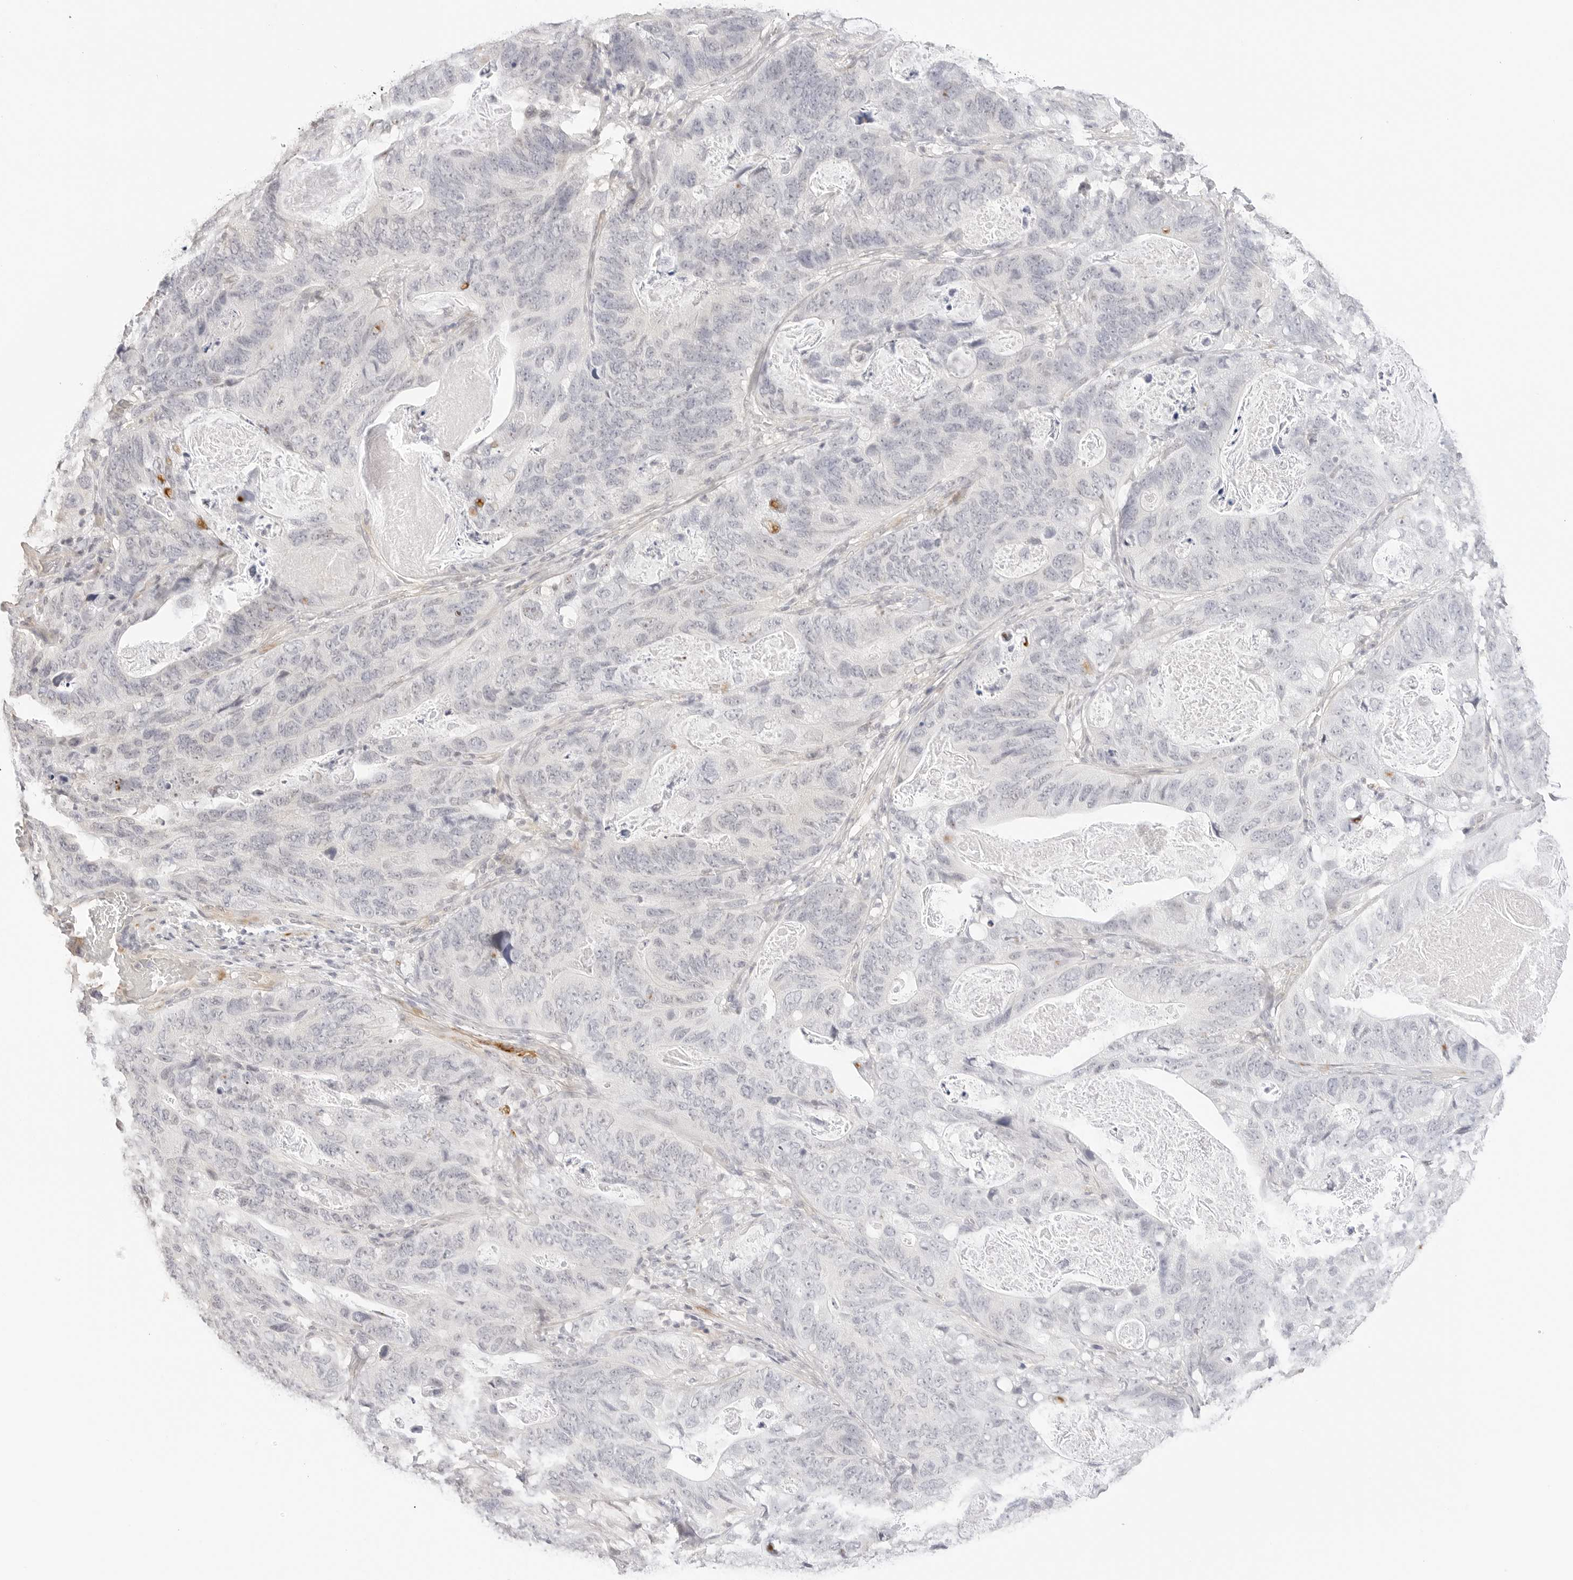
{"staining": {"intensity": "negative", "quantity": "none", "location": "none"}, "tissue": "stomach cancer", "cell_type": "Tumor cells", "image_type": "cancer", "snomed": [{"axis": "morphology", "description": "Normal tissue, NOS"}, {"axis": "morphology", "description": "Adenocarcinoma, NOS"}, {"axis": "topography", "description": "Stomach"}], "caption": "An IHC micrograph of stomach cancer (adenocarcinoma) is shown. There is no staining in tumor cells of stomach cancer (adenocarcinoma).", "gene": "PCDH19", "patient": {"sex": "female", "age": 89}}